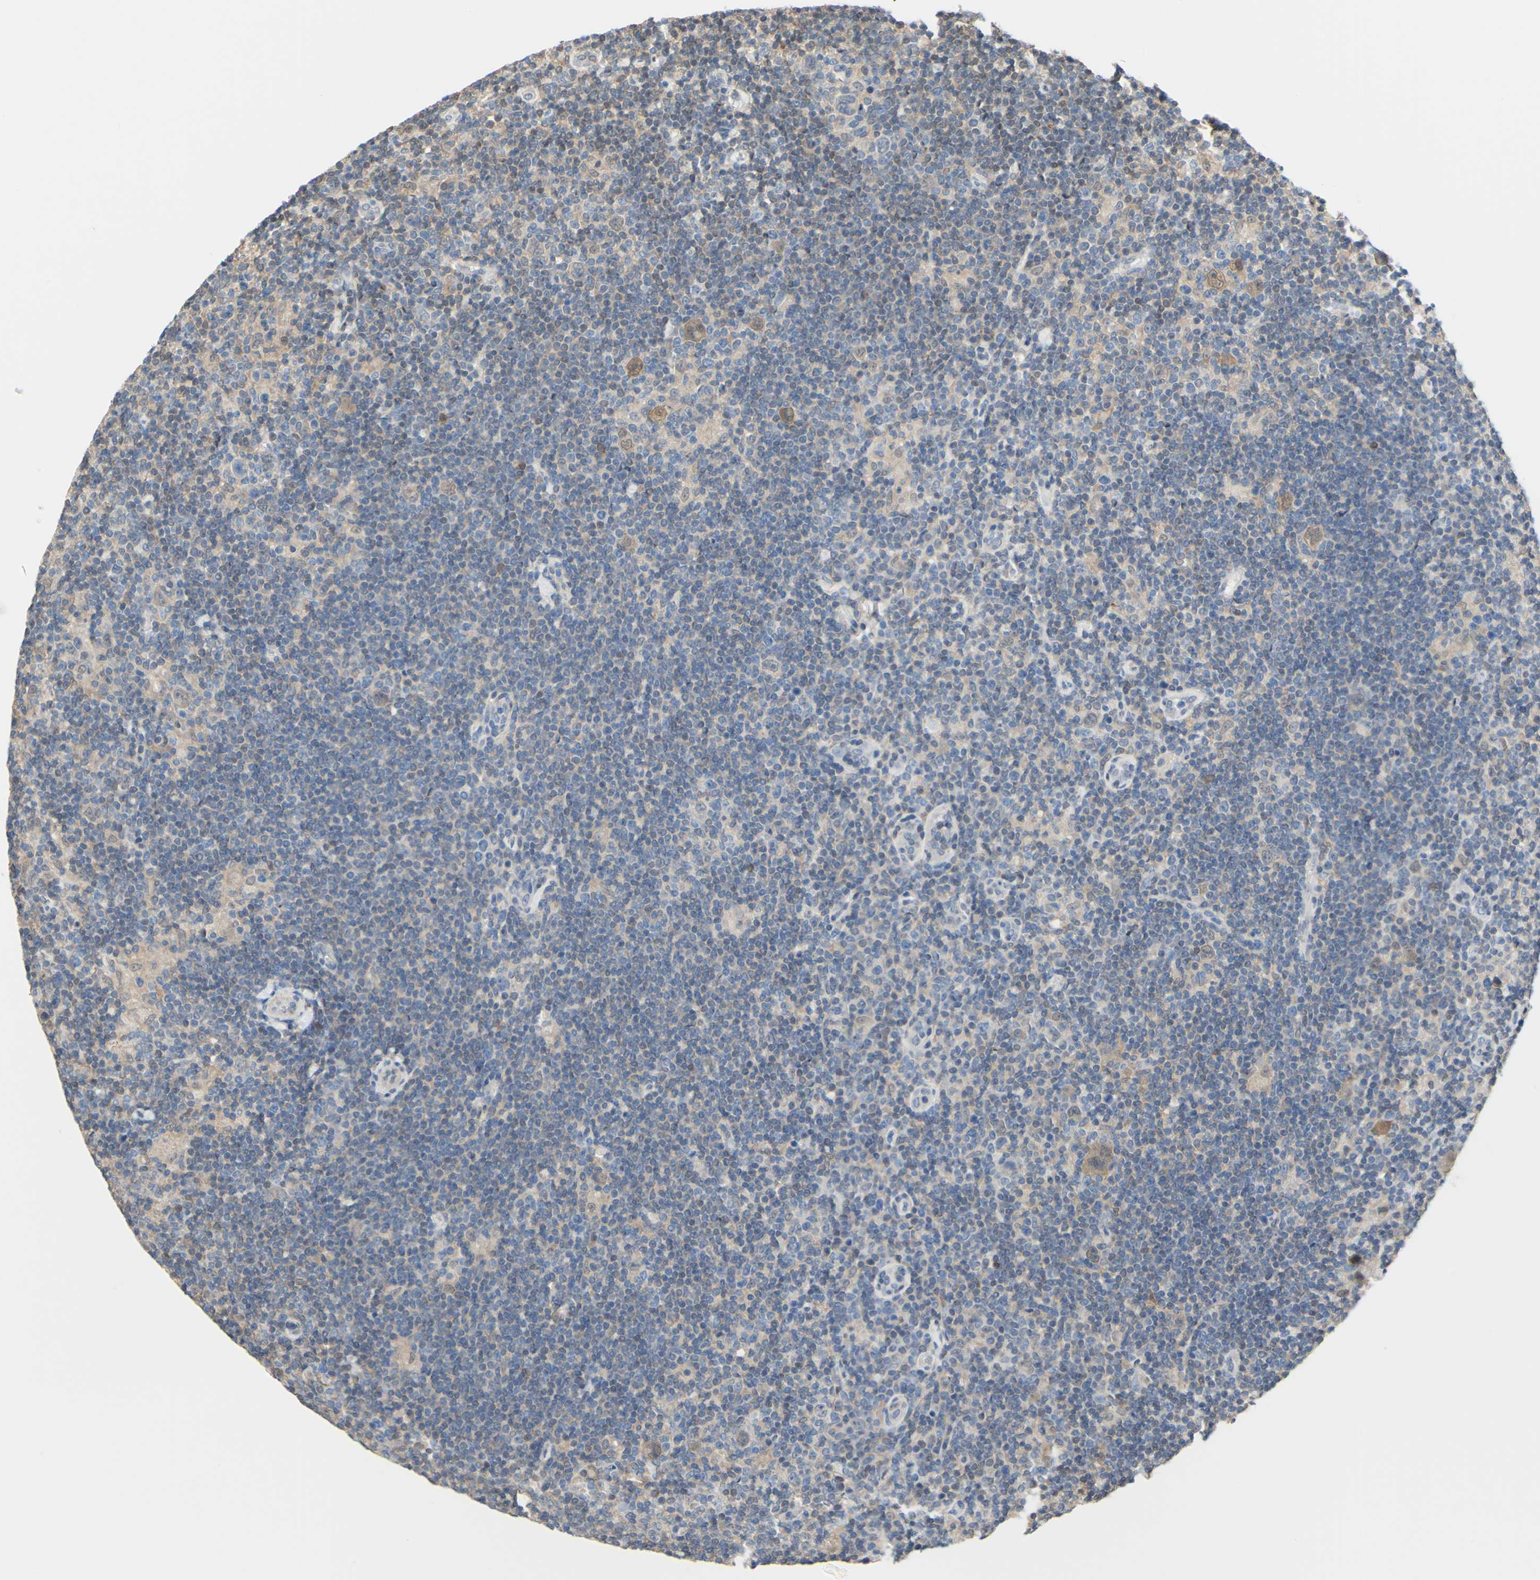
{"staining": {"intensity": "weak", "quantity": ">75%", "location": "cytoplasmic/membranous"}, "tissue": "lymphoma", "cell_type": "Tumor cells", "image_type": "cancer", "snomed": [{"axis": "morphology", "description": "Hodgkin's disease, NOS"}, {"axis": "topography", "description": "Lymph node"}], "caption": "Lymphoma stained for a protein (brown) reveals weak cytoplasmic/membranous positive staining in approximately >75% of tumor cells.", "gene": "UPK3B", "patient": {"sex": "female", "age": 57}}